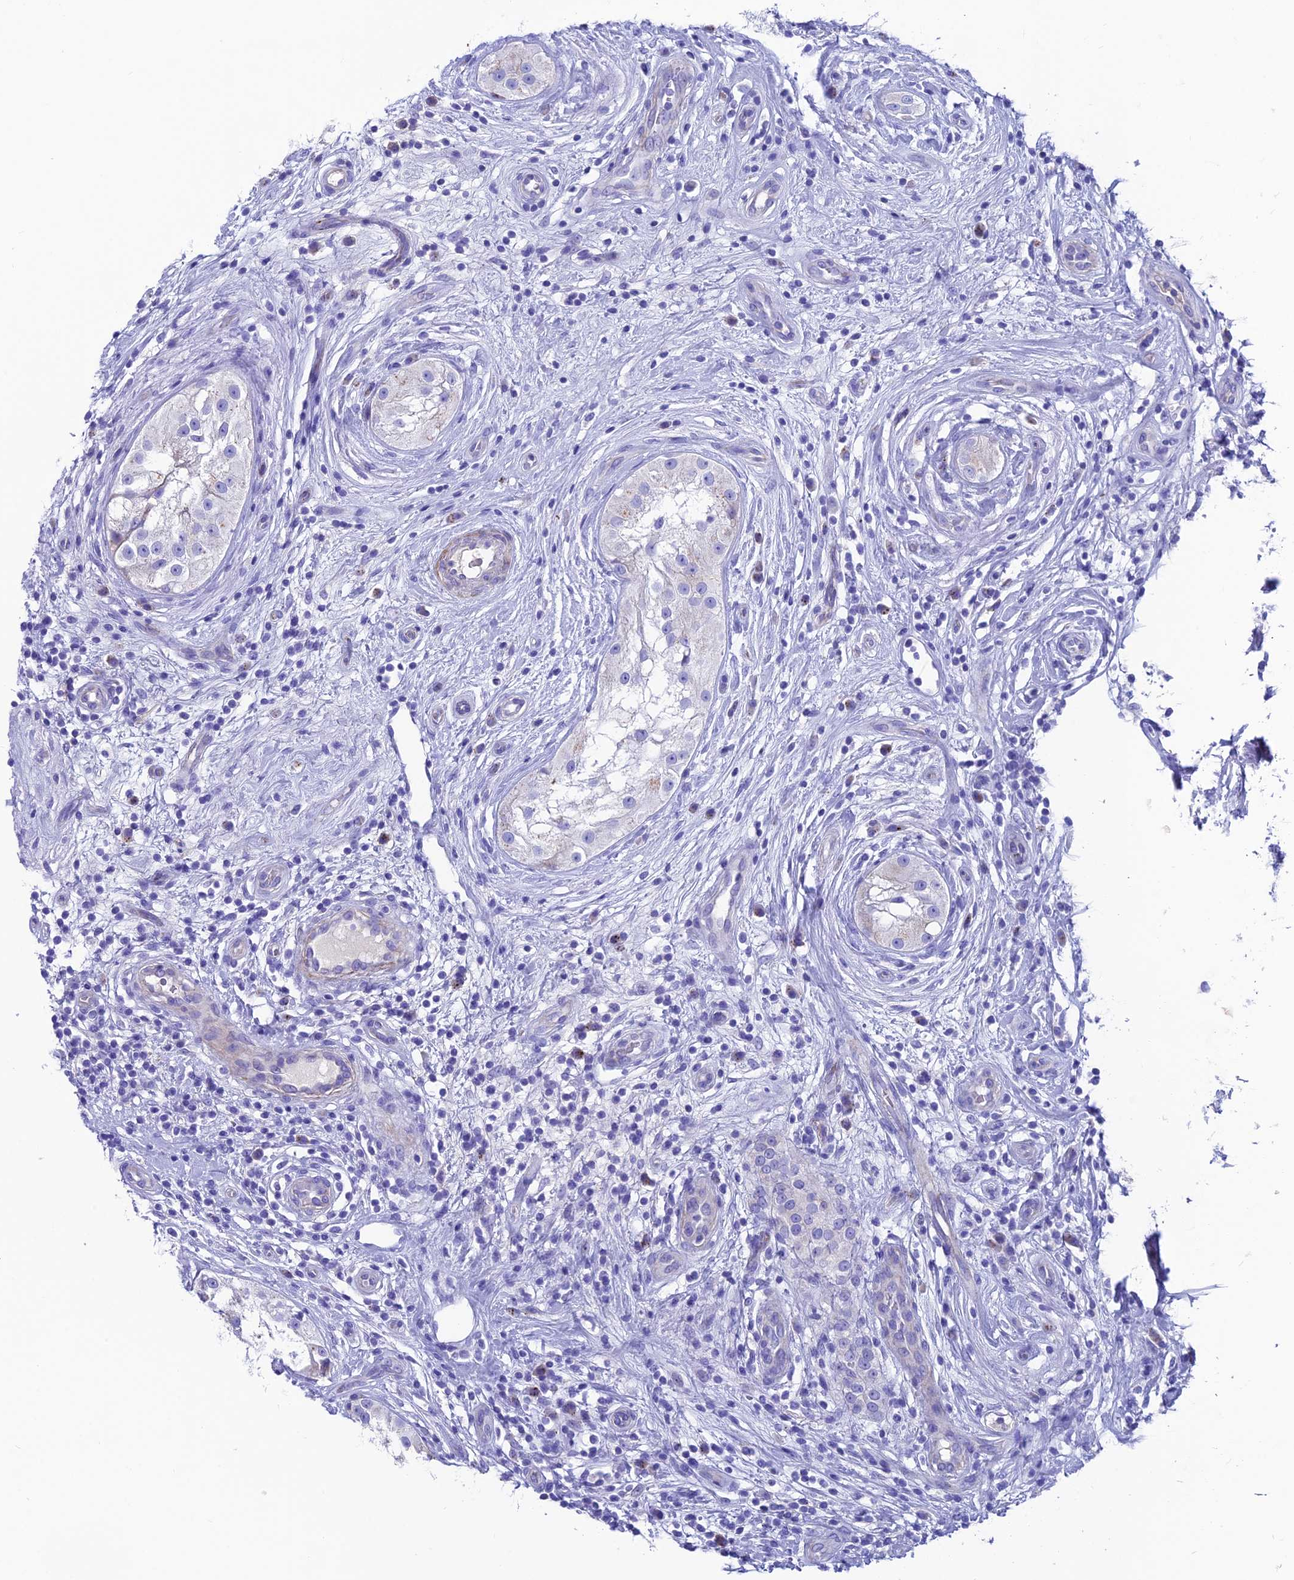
{"staining": {"intensity": "negative", "quantity": "none", "location": "none"}, "tissue": "testis cancer", "cell_type": "Tumor cells", "image_type": "cancer", "snomed": [{"axis": "morphology", "description": "Seminoma, NOS"}, {"axis": "topography", "description": "Testis"}], "caption": "Tumor cells are negative for protein expression in human testis cancer.", "gene": "GNG11", "patient": {"sex": "male", "age": 49}}